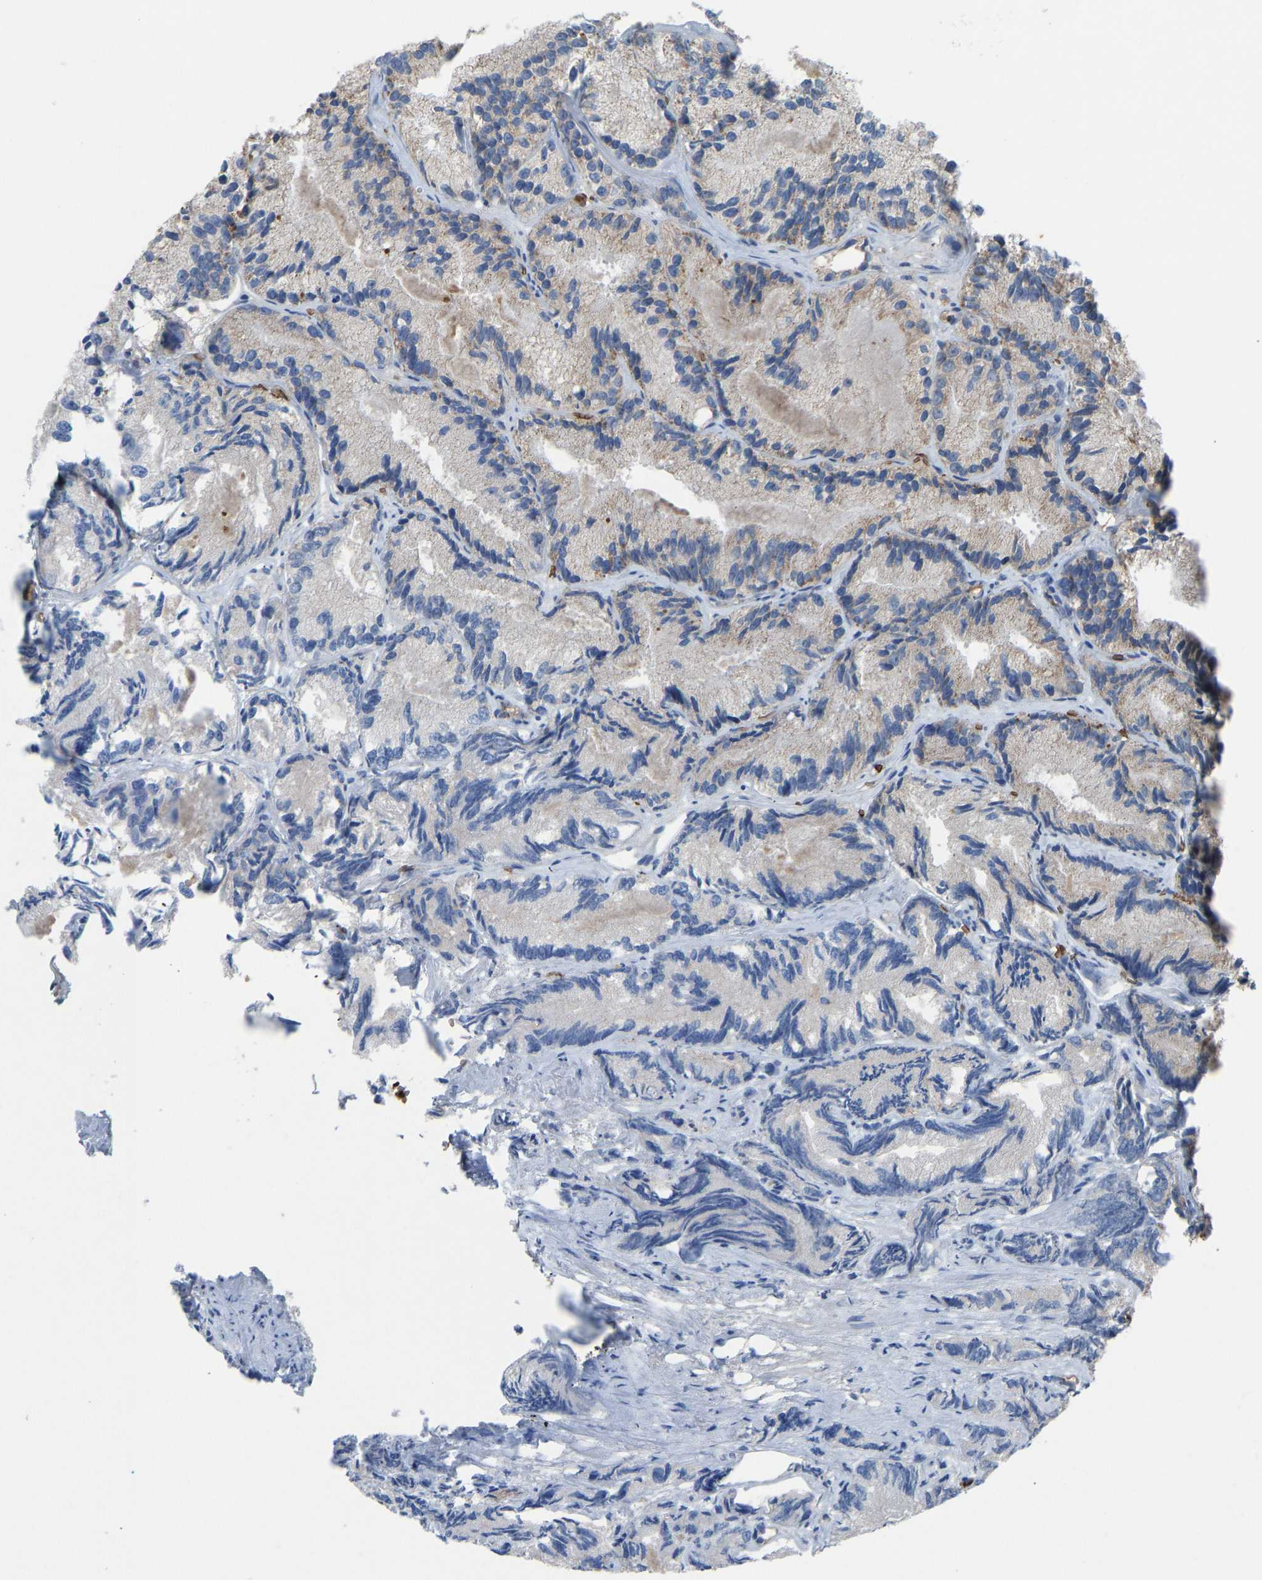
{"staining": {"intensity": "weak", "quantity": "<25%", "location": "cytoplasmic/membranous"}, "tissue": "prostate cancer", "cell_type": "Tumor cells", "image_type": "cancer", "snomed": [{"axis": "morphology", "description": "Adenocarcinoma, Low grade"}, {"axis": "topography", "description": "Prostate"}], "caption": "Immunohistochemical staining of human prostate cancer shows no significant positivity in tumor cells.", "gene": "PIGS", "patient": {"sex": "male", "age": 89}}